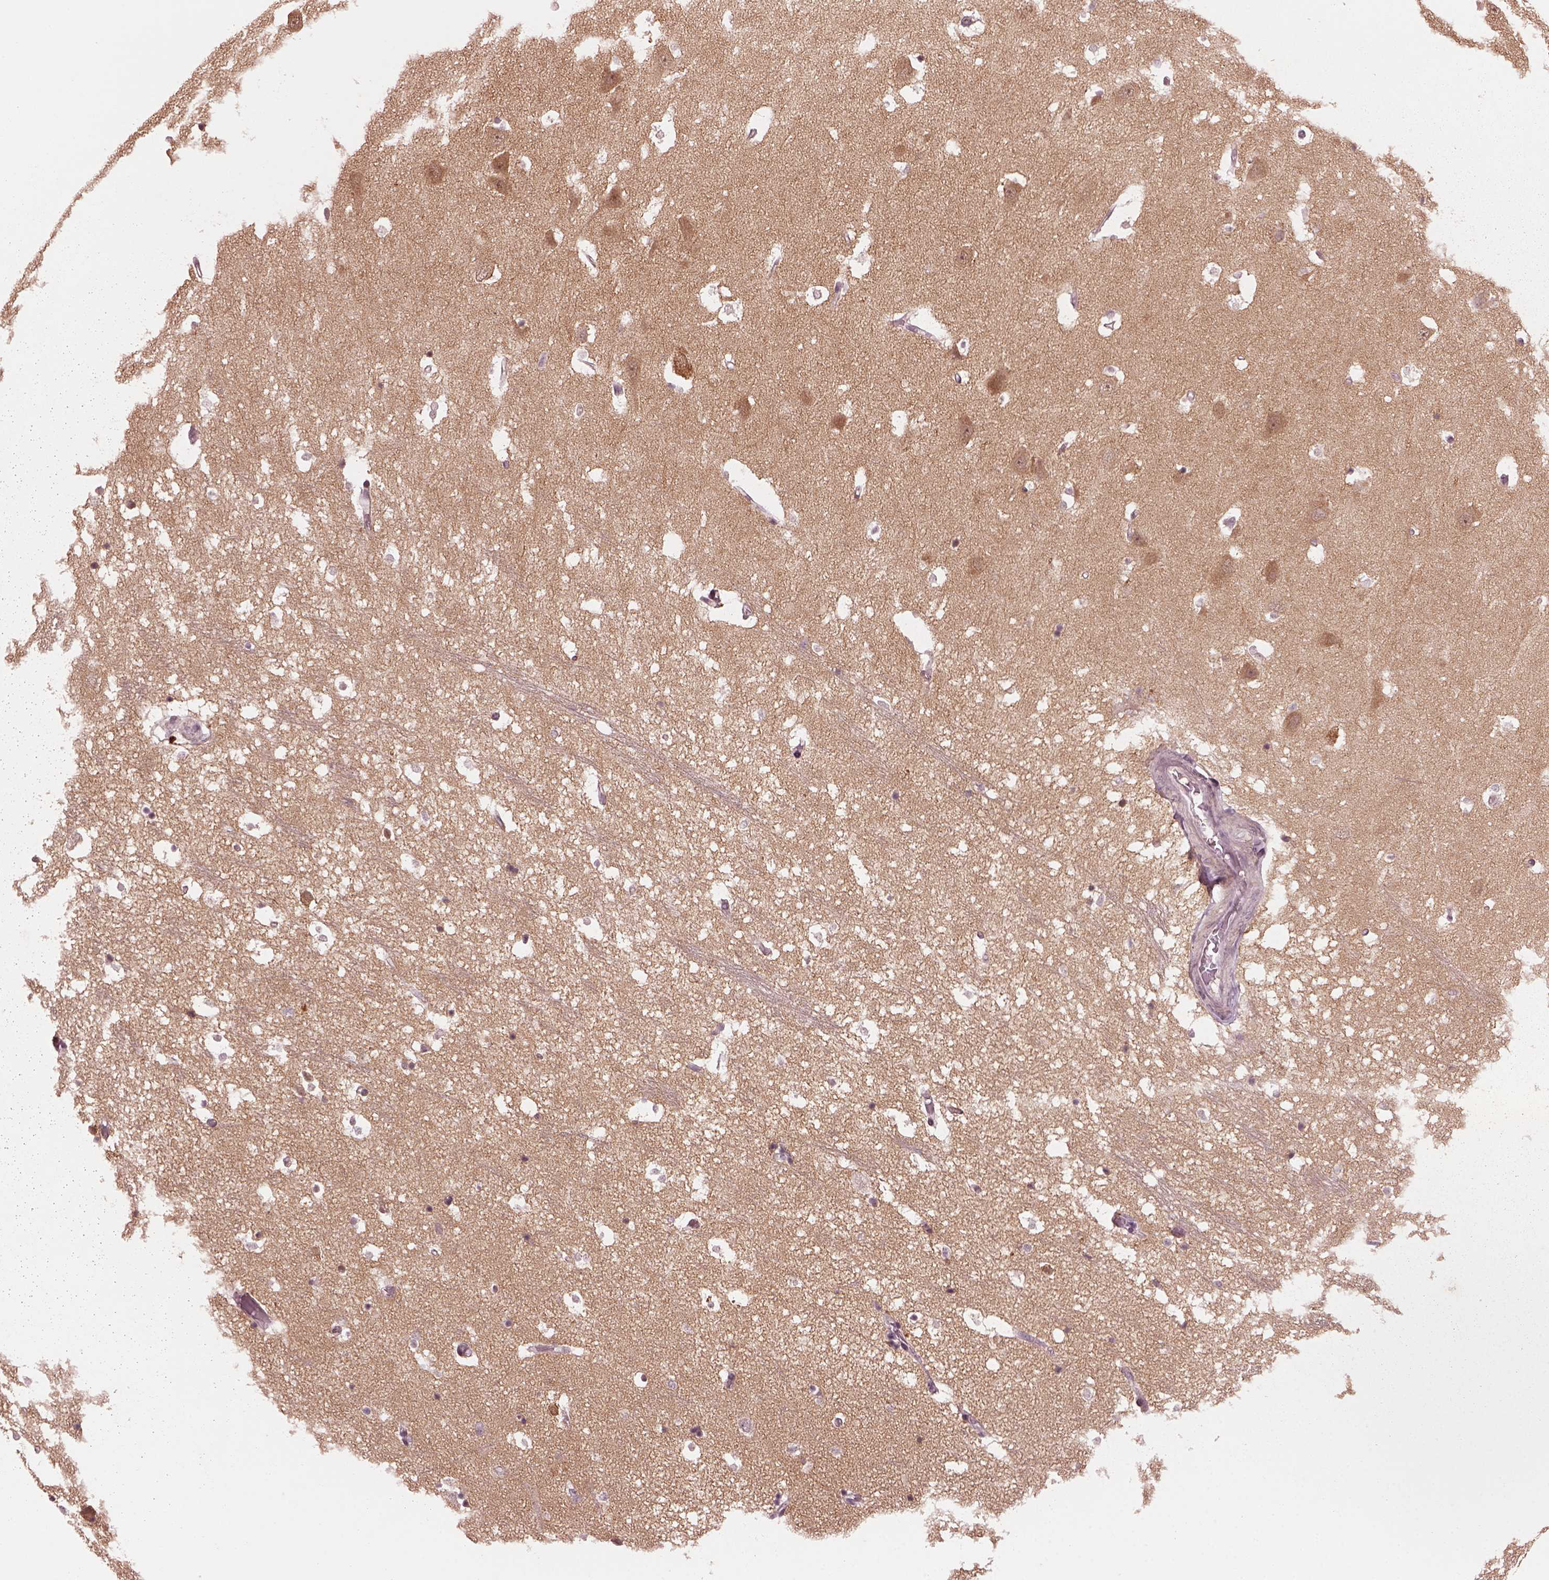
{"staining": {"intensity": "negative", "quantity": "none", "location": "none"}, "tissue": "hippocampus", "cell_type": "Glial cells", "image_type": "normal", "snomed": [{"axis": "morphology", "description": "Normal tissue, NOS"}, {"axis": "topography", "description": "Hippocampus"}], "caption": "Immunohistochemistry histopathology image of normal human hippocampus stained for a protein (brown), which displays no staining in glial cells. Brightfield microscopy of immunohistochemistry (IHC) stained with DAB (brown) and hematoxylin (blue), captured at high magnification.", "gene": "RGS7", "patient": {"sex": "male", "age": 44}}